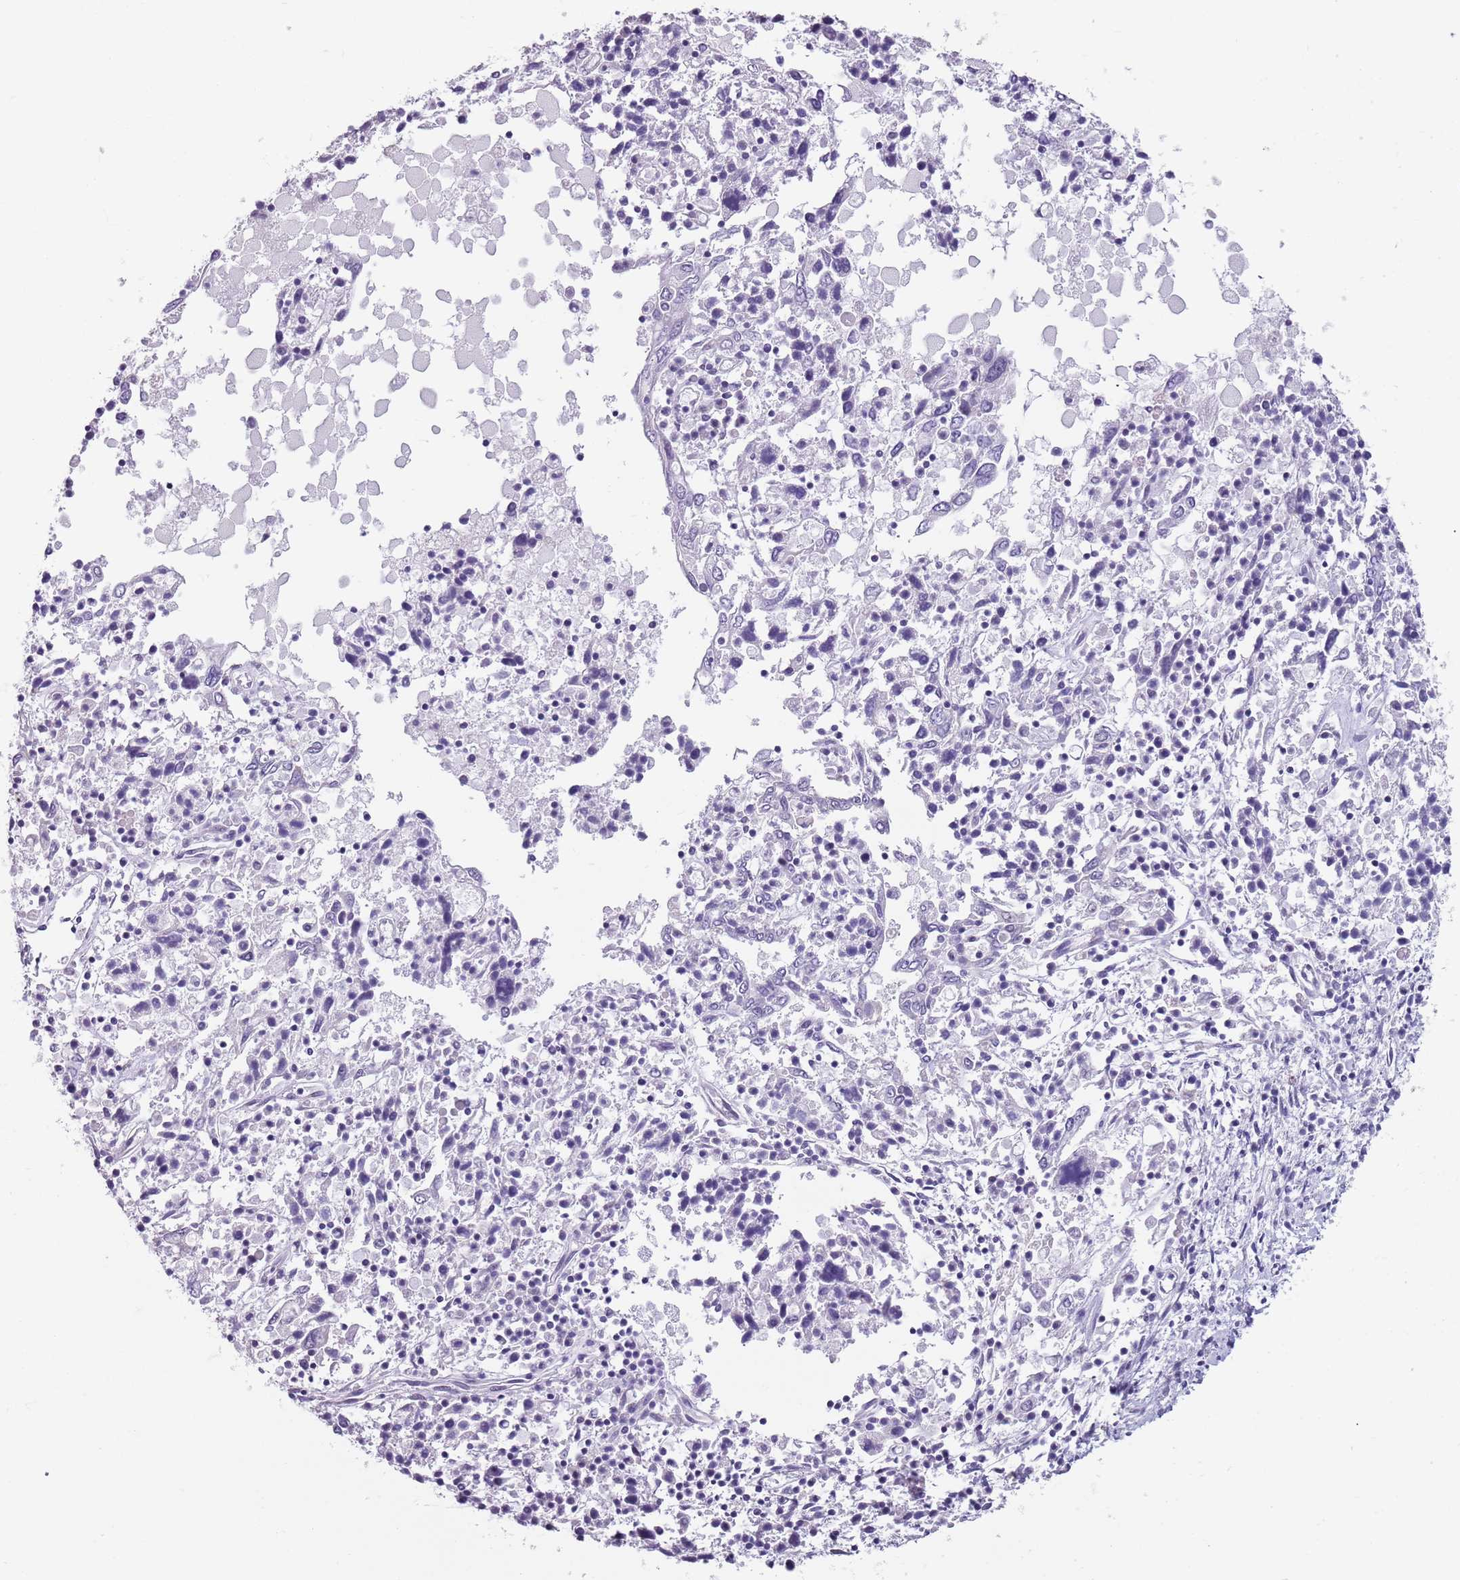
{"staining": {"intensity": "negative", "quantity": "none", "location": "none"}, "tissue": "ovarian cancer", "cell_type": "Tumor cells", "image_type": "cancer", "snomed": [{"axis": "morphology", "description": "Carcinoma, endometroid"}, {"axis": "topography", "description": "Ovary"}], "caption": "Immunohistochemical staining of human endometroid carcinoma (ovarian) demonstrates no significant positivity in tumor cells.", "gene": "SPESP1", "patient": {"sex": "female", "age": 62}}